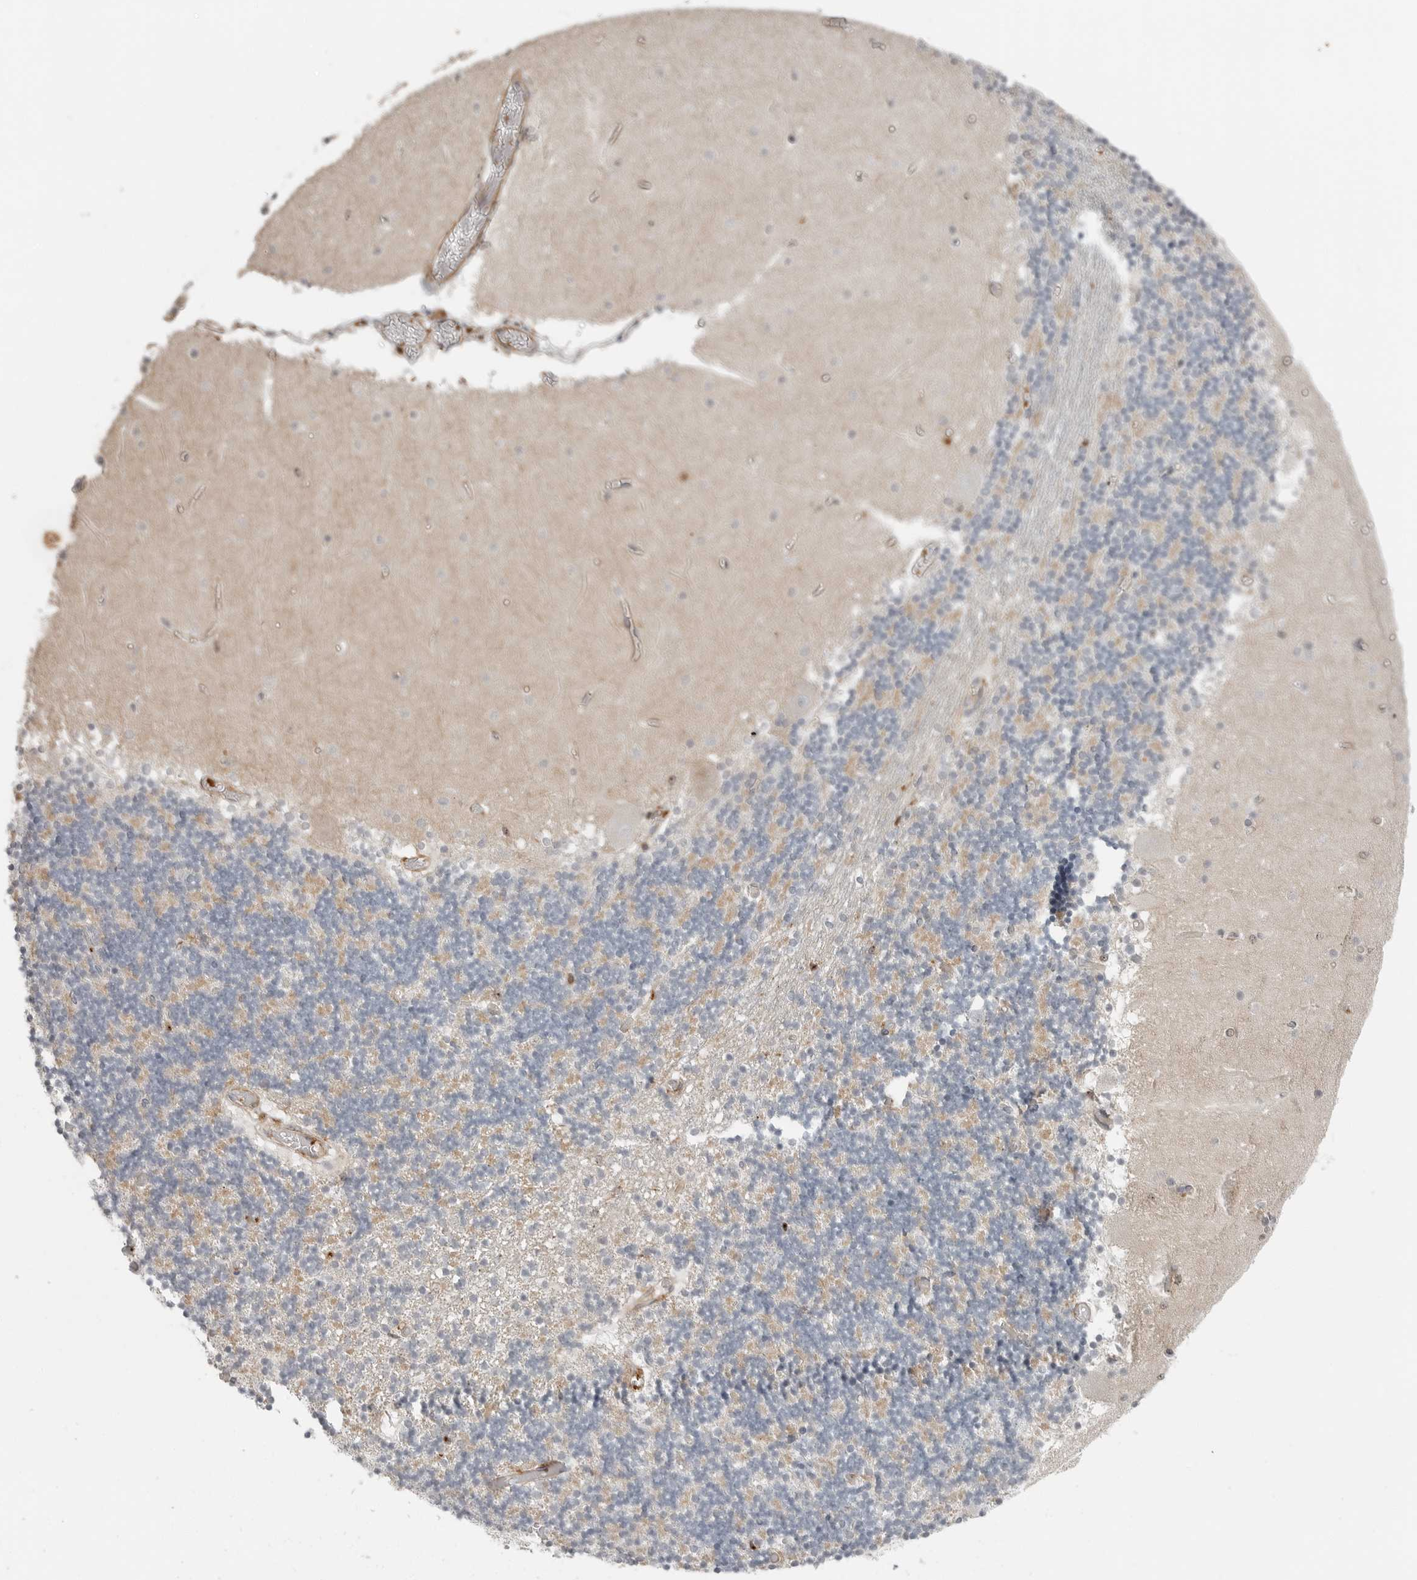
{"staining": {"intensity": "weak", "quantity": "25%-75%", "location": "cytoplasmic/membranous"}, "tissue": "cerebellum", "cell_type": "Cells in granular layer", "image_type": "normal", "snomed": [{"axis": "morphology", "description": "Normal tissue, NOS"}, {"axis": "topography", "description": "Cerebellum"}], "caption": "High-magnification brightfield microscopy of unremarkable cerebellum stained with DAB (3,3'-diaminobenzidine) (brown) and counterstained with hematoxylin (blue). cells in granular layer exhibit weak cytoplasmic/membranous positivity is appreciated in about25%-75% of cells. Ihc stains the protein in brown and the nuclei are stained blue.", "gene": "LEFTY2", "patient": {"sex": "female", "age": 28}}